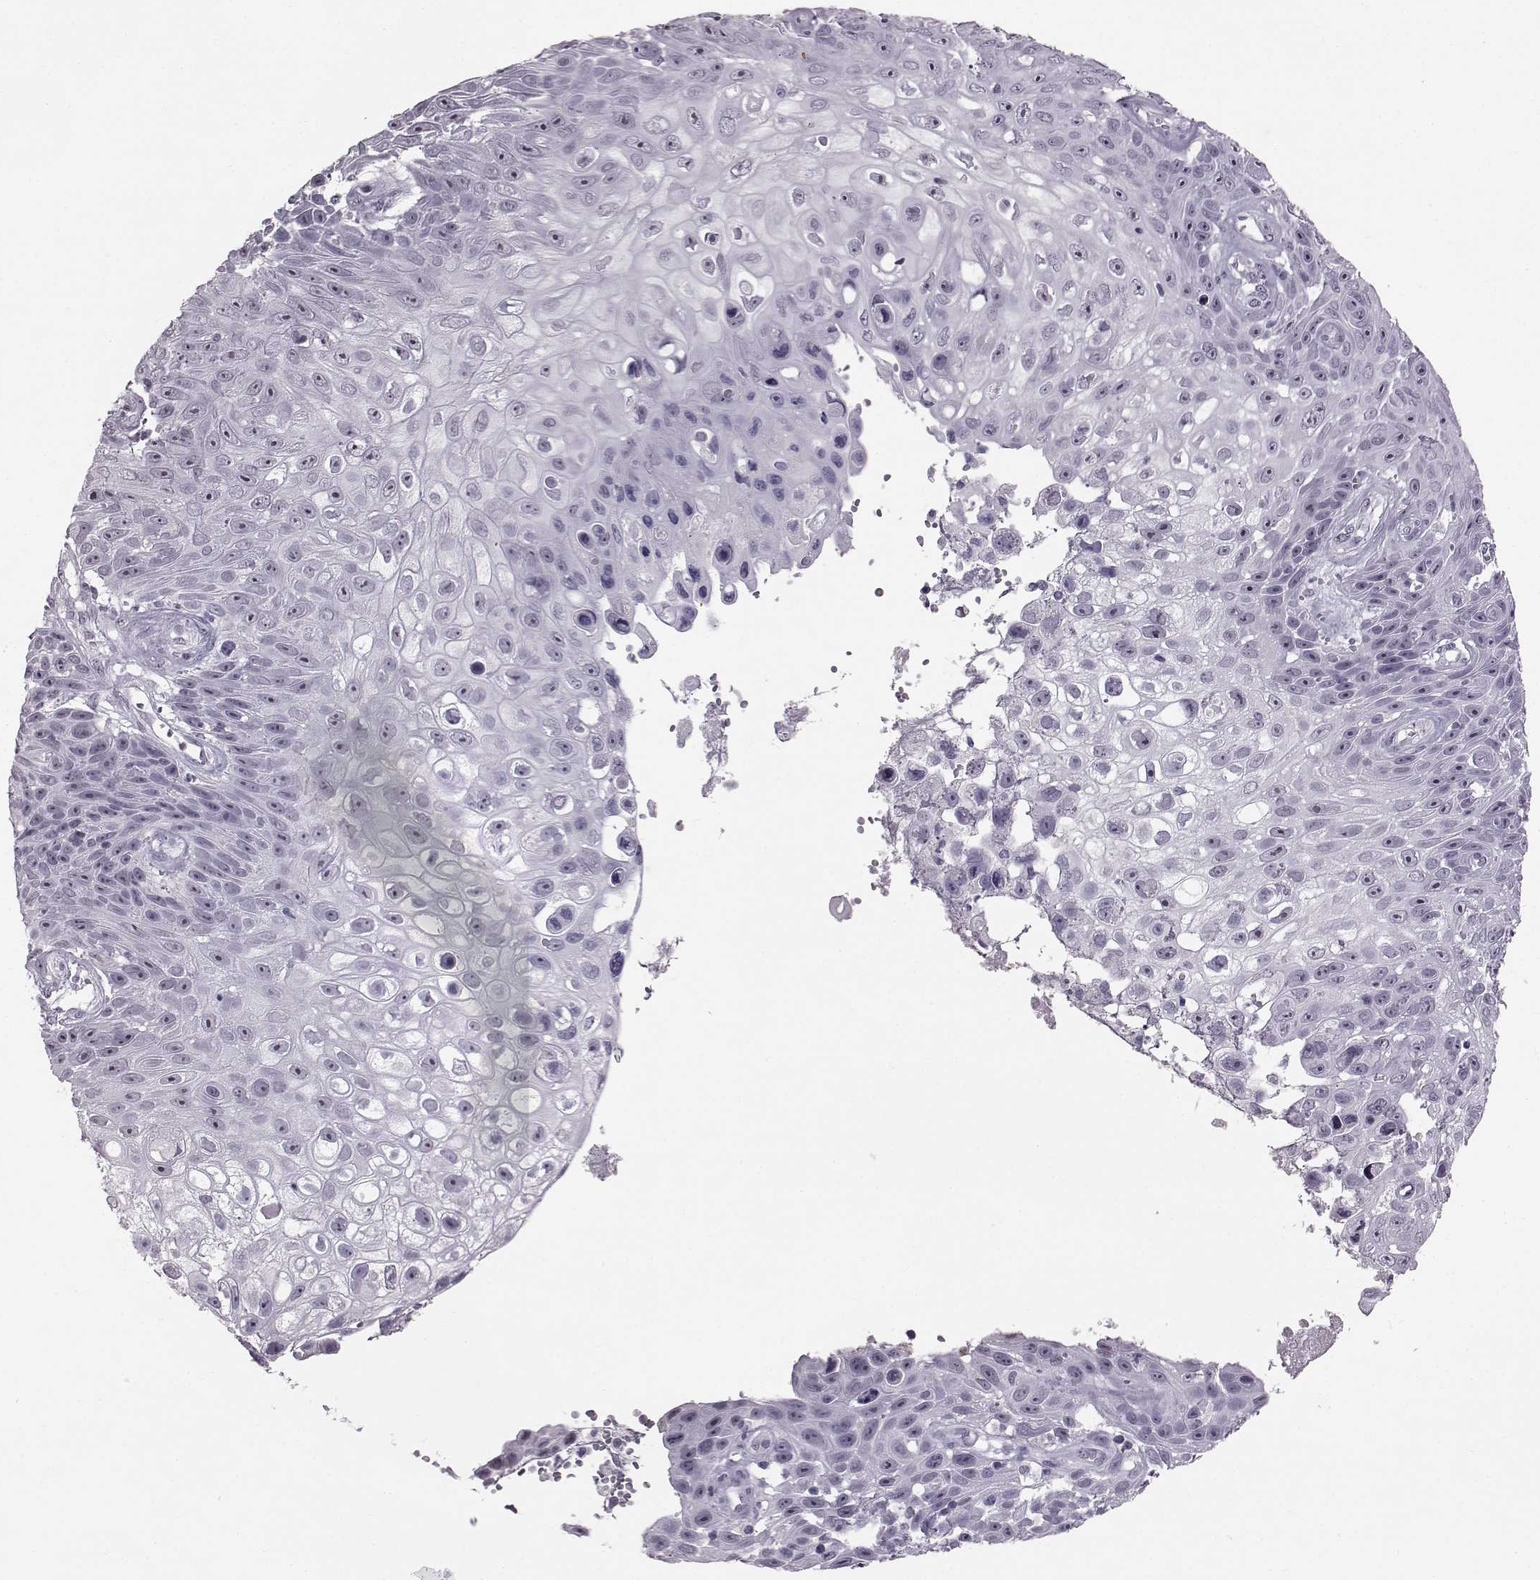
{"staining": {"intensity": "weak", "quantity": "<25%", "location": "nuclear"}, "tissue": "skin cancer", "cell_type": "Tumor cells", "image_type": "cancer", "snomed": [{"axis": "morphology", "description": "Squamous cell carcinoma, NOS"}, {"axis": "topography", "description": "Skin"}], "caption": "This image is of skin cancer (squamous cell carcinoma) stained with immunohistochemistry (IHC) to label a protein in brown with the nuclei are counter-stained blue. There is no expression in tumor cells. (Brightfield microscopy of DAB (3,3'-diaminobenzidine) IHC at high magnification).", "gene": "ADGRG2", "patient": {"sex": "male", "age": 82}}